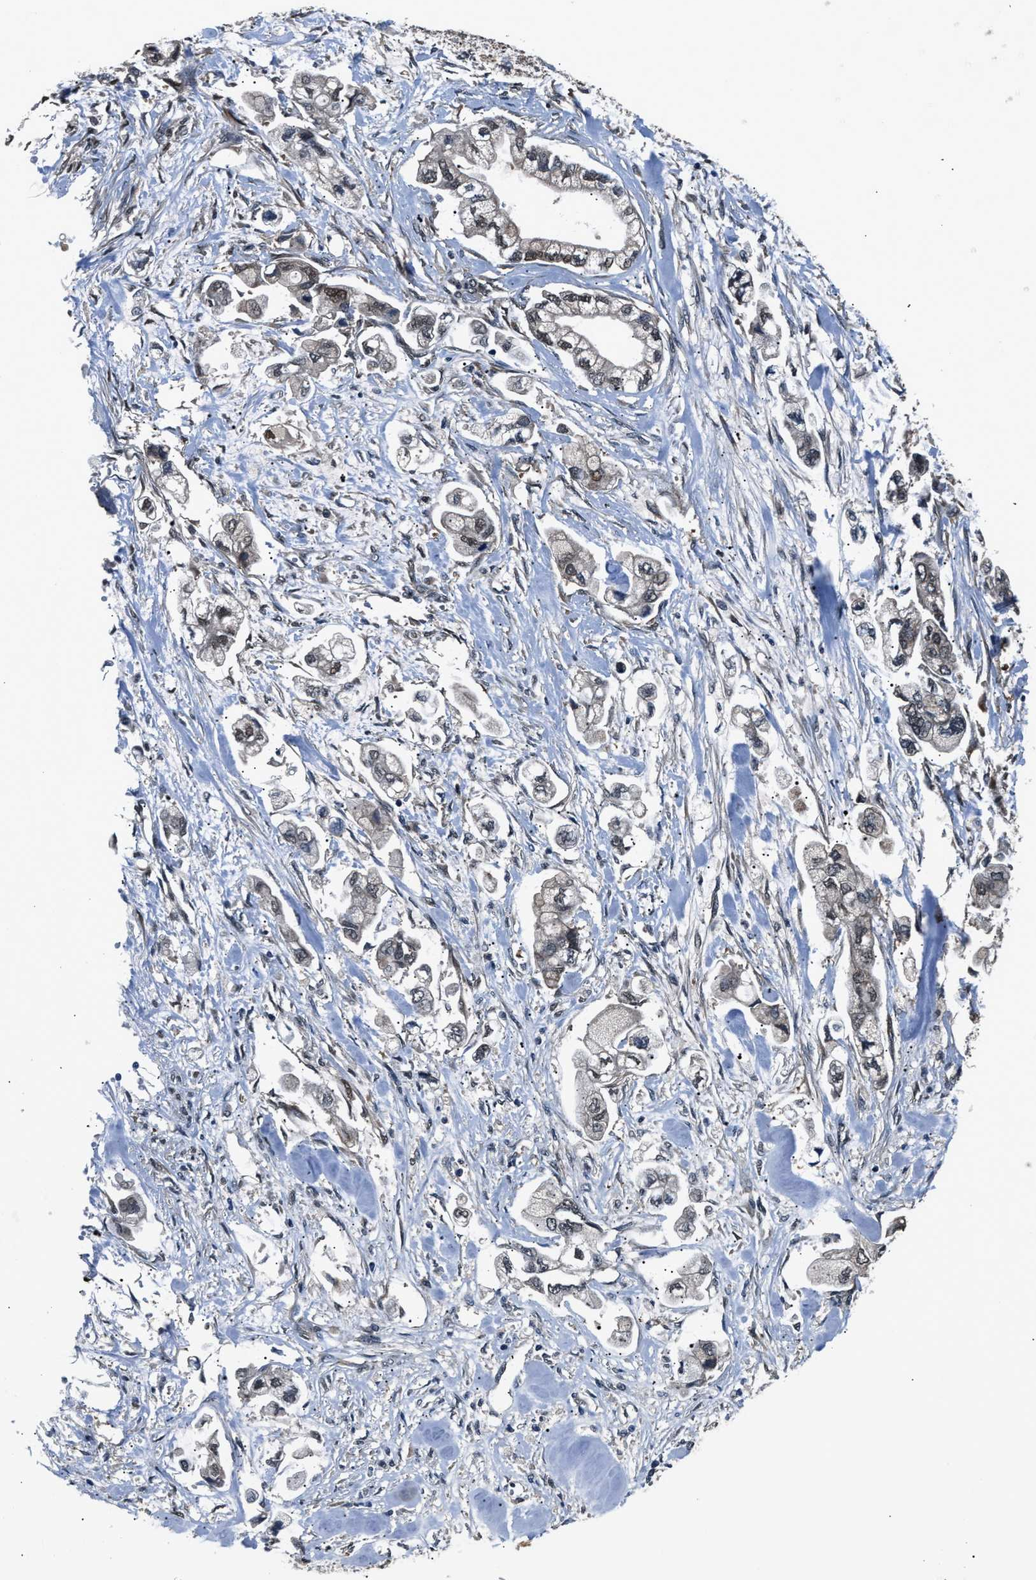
{"staining": {"intensity": "weak", "quantity": "25%-75%", "location": "cytoplasmic/membranous"}, "tissue": "stomach cancer", "cell_type": "Tumor cells", "image_type": "cancer", "snomed": [{"axis": "morphology", "description": "Adenocarcinoma, NOS"}, {"axis": "topography", "description": "Stomach"}], "caption": "High-power microscopy captured an immunohistochemistry micrograph of stomach cancer (adenocarcinoma), revealing weak cytoplasmic/membranous staining in approximately 25%-75% of tumor cells.", "gene": "TP53I3", "patient": {"sex": "male", "age": 62}}